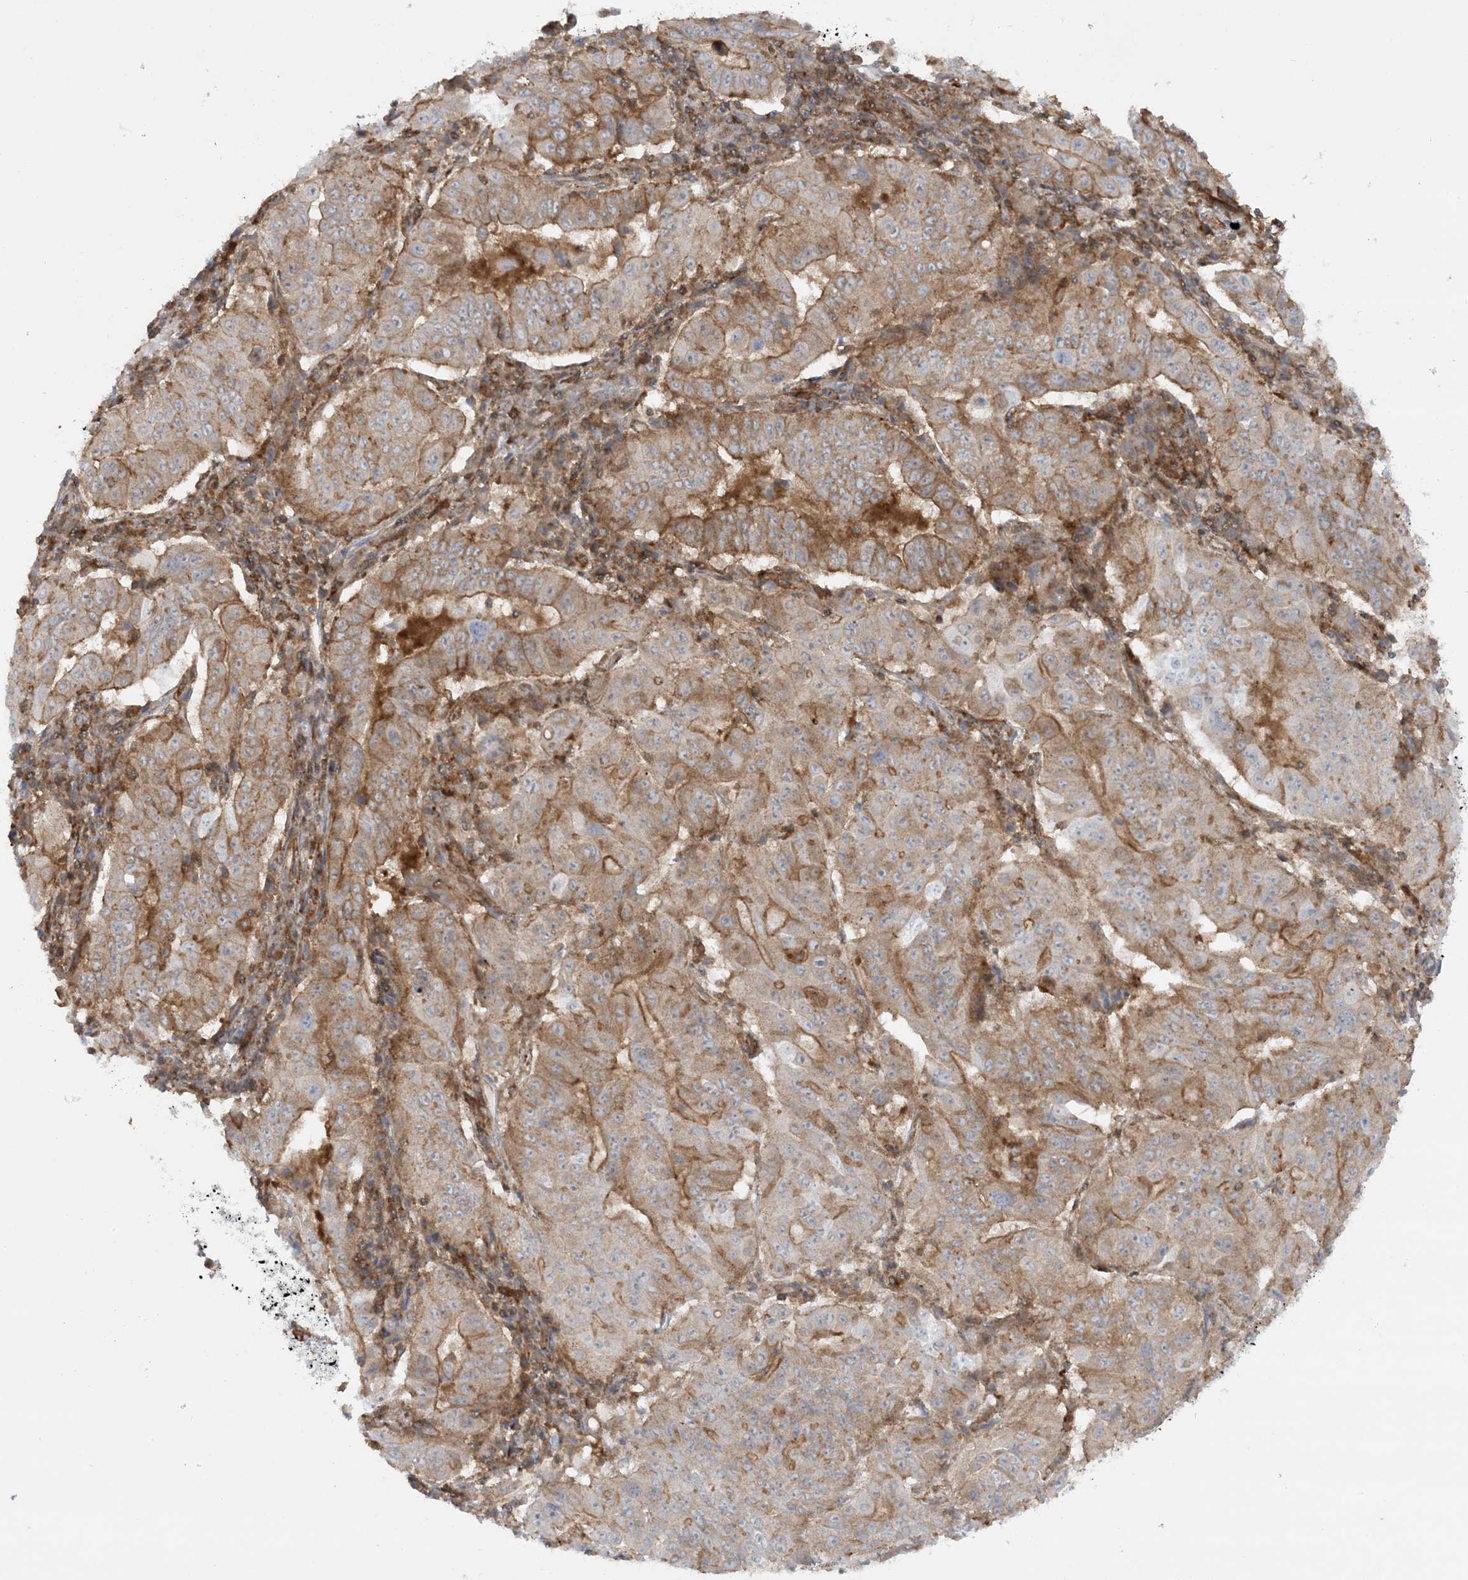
{"staining": {"intensity": "moderate", "quantity": ">75%", "location": "cytoplasmic/membranous"}, "tissue": "pancreatic cancer", "cell_type": "Tumor cells", "image_type": "cancer", "snomed": [{"axis": "morphology", "description": "Adenocarcinoma, NOS"}, {"axis": "topography", "description": "Pancreas"}], "caption": "IHC histopathology image of human pancreatic adenocarcinoma stained for a protein (brown), which displays medium levels of moderate cytoplasmic/membranous staining in approximately >75% of tumor cells.", "gene": "STAM2", "patient": {"sex": "male", "age": 63}}